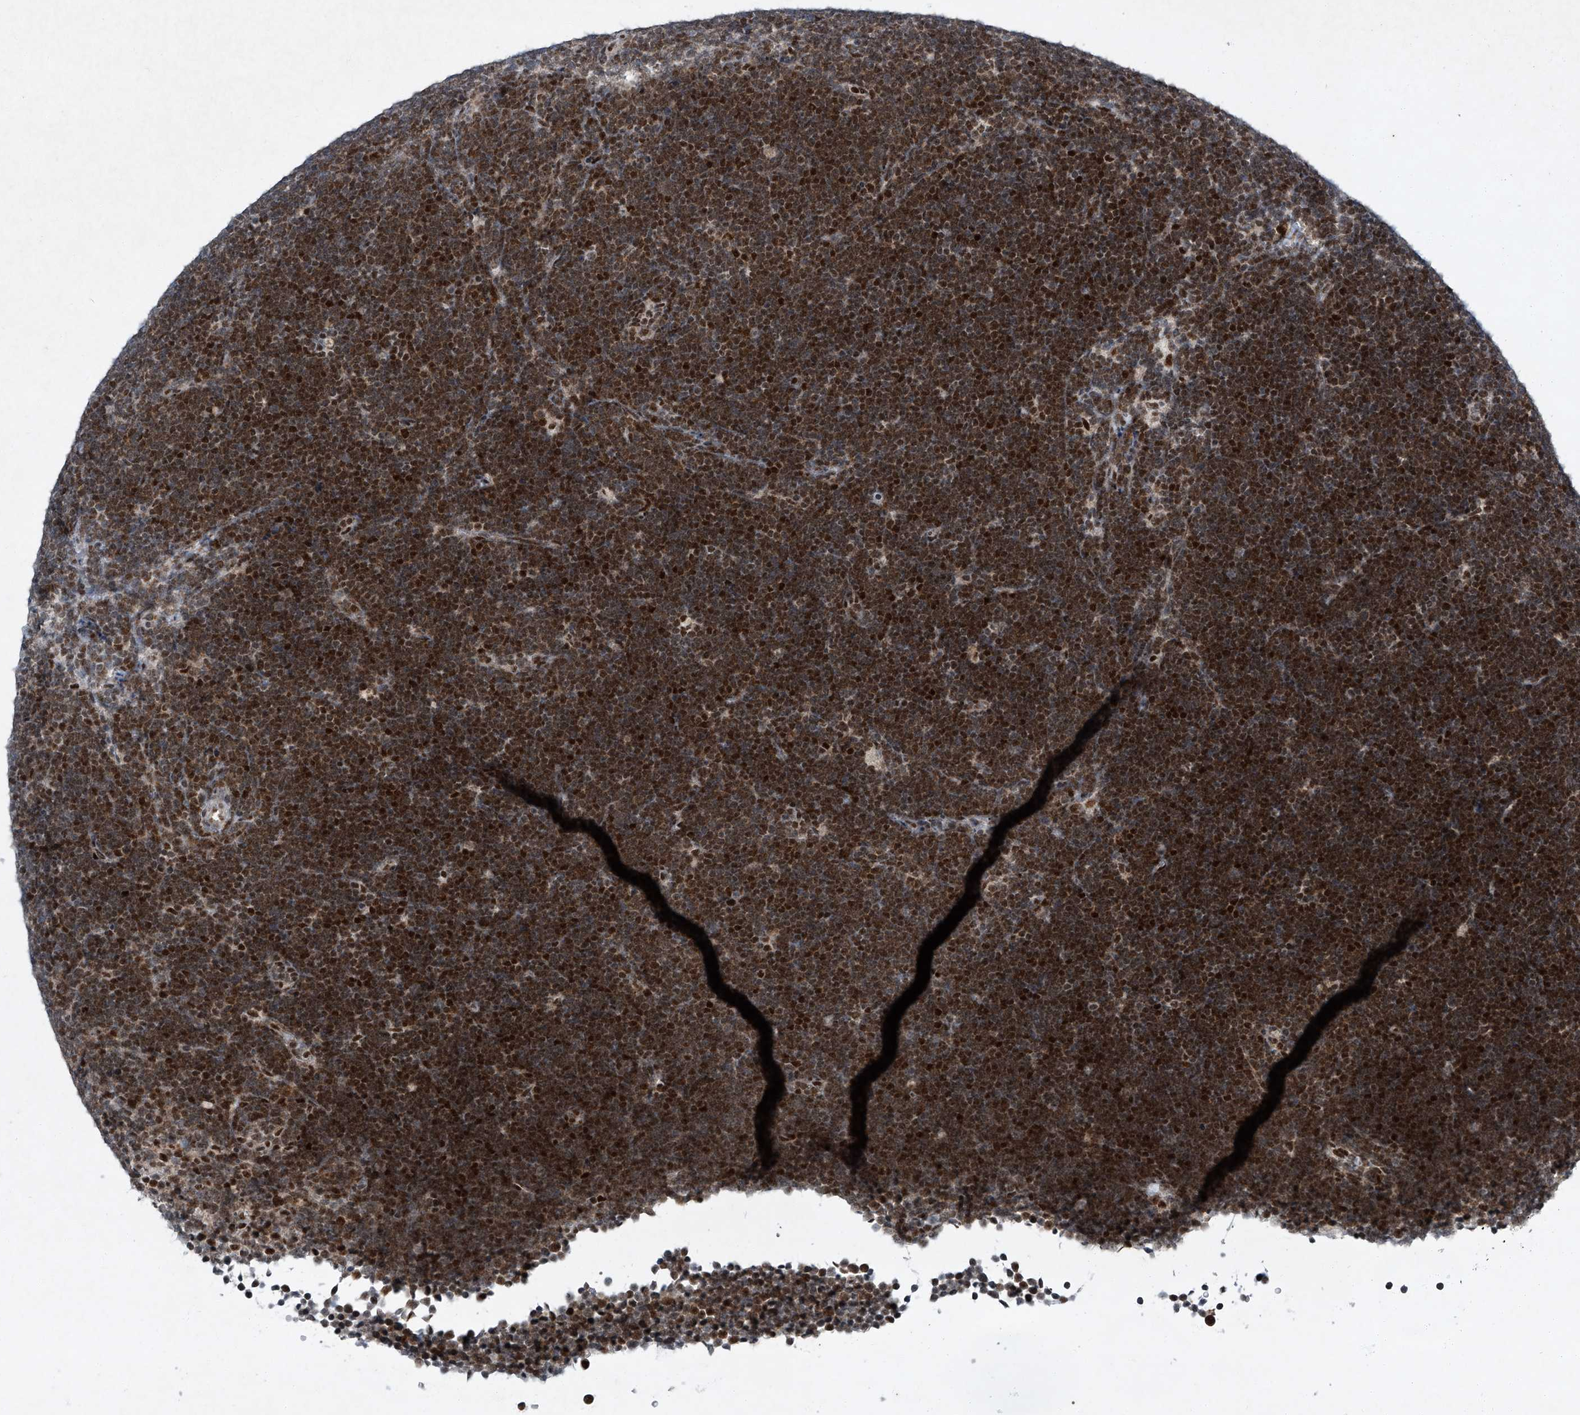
{"staining": {"intensity": "strong", "quantity": ">75%", "location": "nuclear"}, "tissue": "lymphoma", "cell_type": "Tumor cells", "image_type": "cancer", "snomed": [{"axis": "morphology", "description": "Malignant lymphoma, non-Hodgkin's type, High grade"}, {"axis": "topography", "description": "Lymph node"}], "caption": "Protein expression analysis of human high-grade malignant lymphoma, non-Hodgkin's type reveals strong nuclear expression in about >75% of tumor cells.", "gene": "TFDP1", "patient": {"sex": "male", "age": 13}}